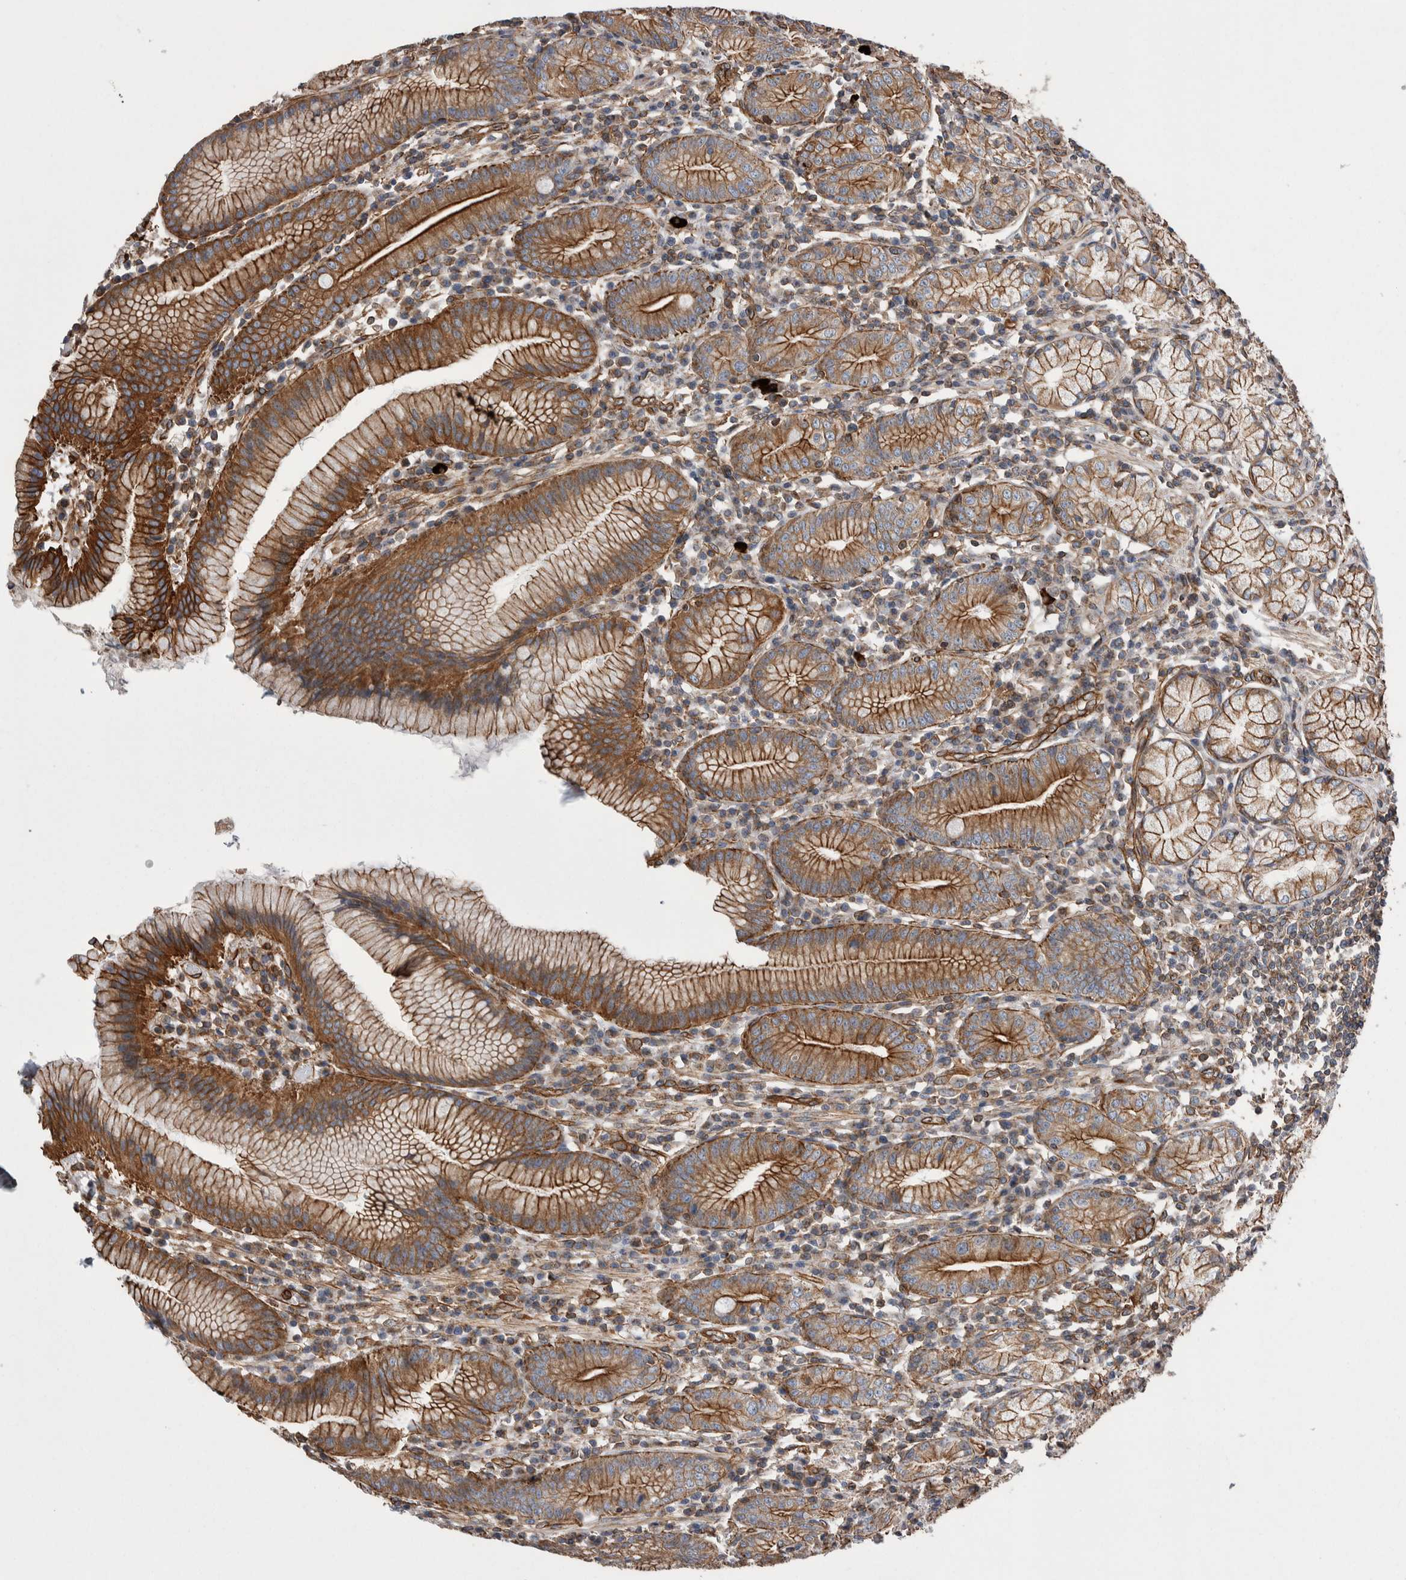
{"staining": {"intensity": "moderate", "quantity": ">75%", "location": "cytoplasmic/membranous"}, "tissue": "stomach", "cell_type": "Glandular cells", "image_type": "normal", "snomed": [{"axis": "morphology", "description": "Normal tissue, NOS"}, {"axis": "topography", "description": "Stomach"}], "caption": "Immunohistochemistry (IHC) staining of unremarkable stomach, which exhibits medium levels of moderate cytoplasmic/membranous staining in approximately >75% of glandular cells indicating moderate cytoplasmic/membranous protein expression. The staining was performed using DAB (brown) for protein detection and nuclei were counterstained in hematoxylin (blue).", "gene": "KIF12", "patient": {"sex": "male", "age": 55}}